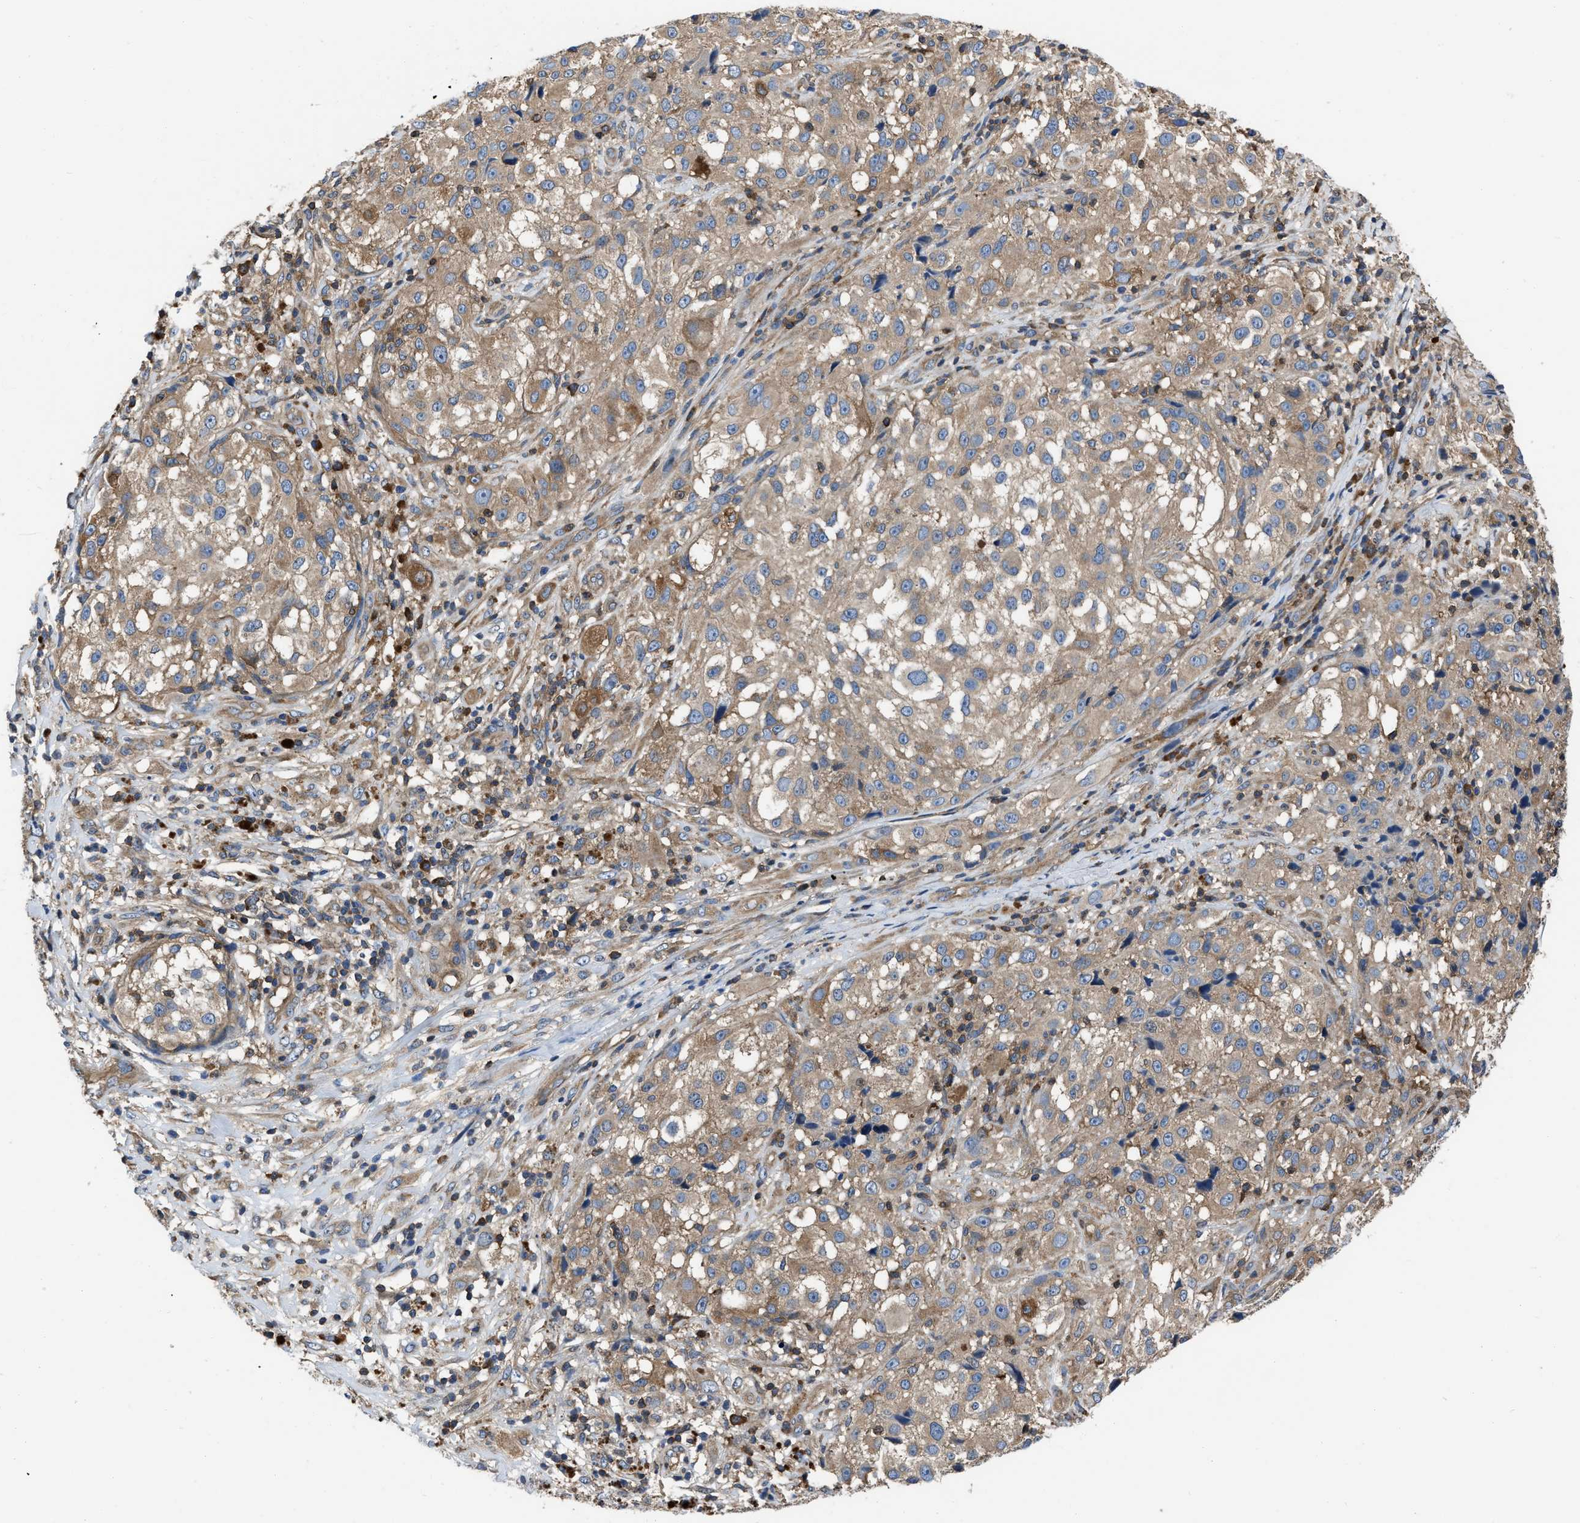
{"staining": {"intensity": "moderate", "quantity": ">75%", "location": "cytoplasmic/membranous"}, "tissue": "melanoma", "cell_type": "Tumor cells", "image_type": "cancer", "snomed": [{"axis": "morphology", "description": "Necrosis, NOS"}, {"axis": "morphology", "description": "Malignant melanoma, NOS"}, {"axis": "topography", "description": "Skin"}], "caption": "Immunohistochemistry (IHC) micrograph of malignant melanoma stained for a protein (brown), which displays medium levels of moderate cytoplasmic/membranous staining in about >75% of tumor cells.", "gene": "YARS1", "patient": {"sex": "female", "age": 87}}